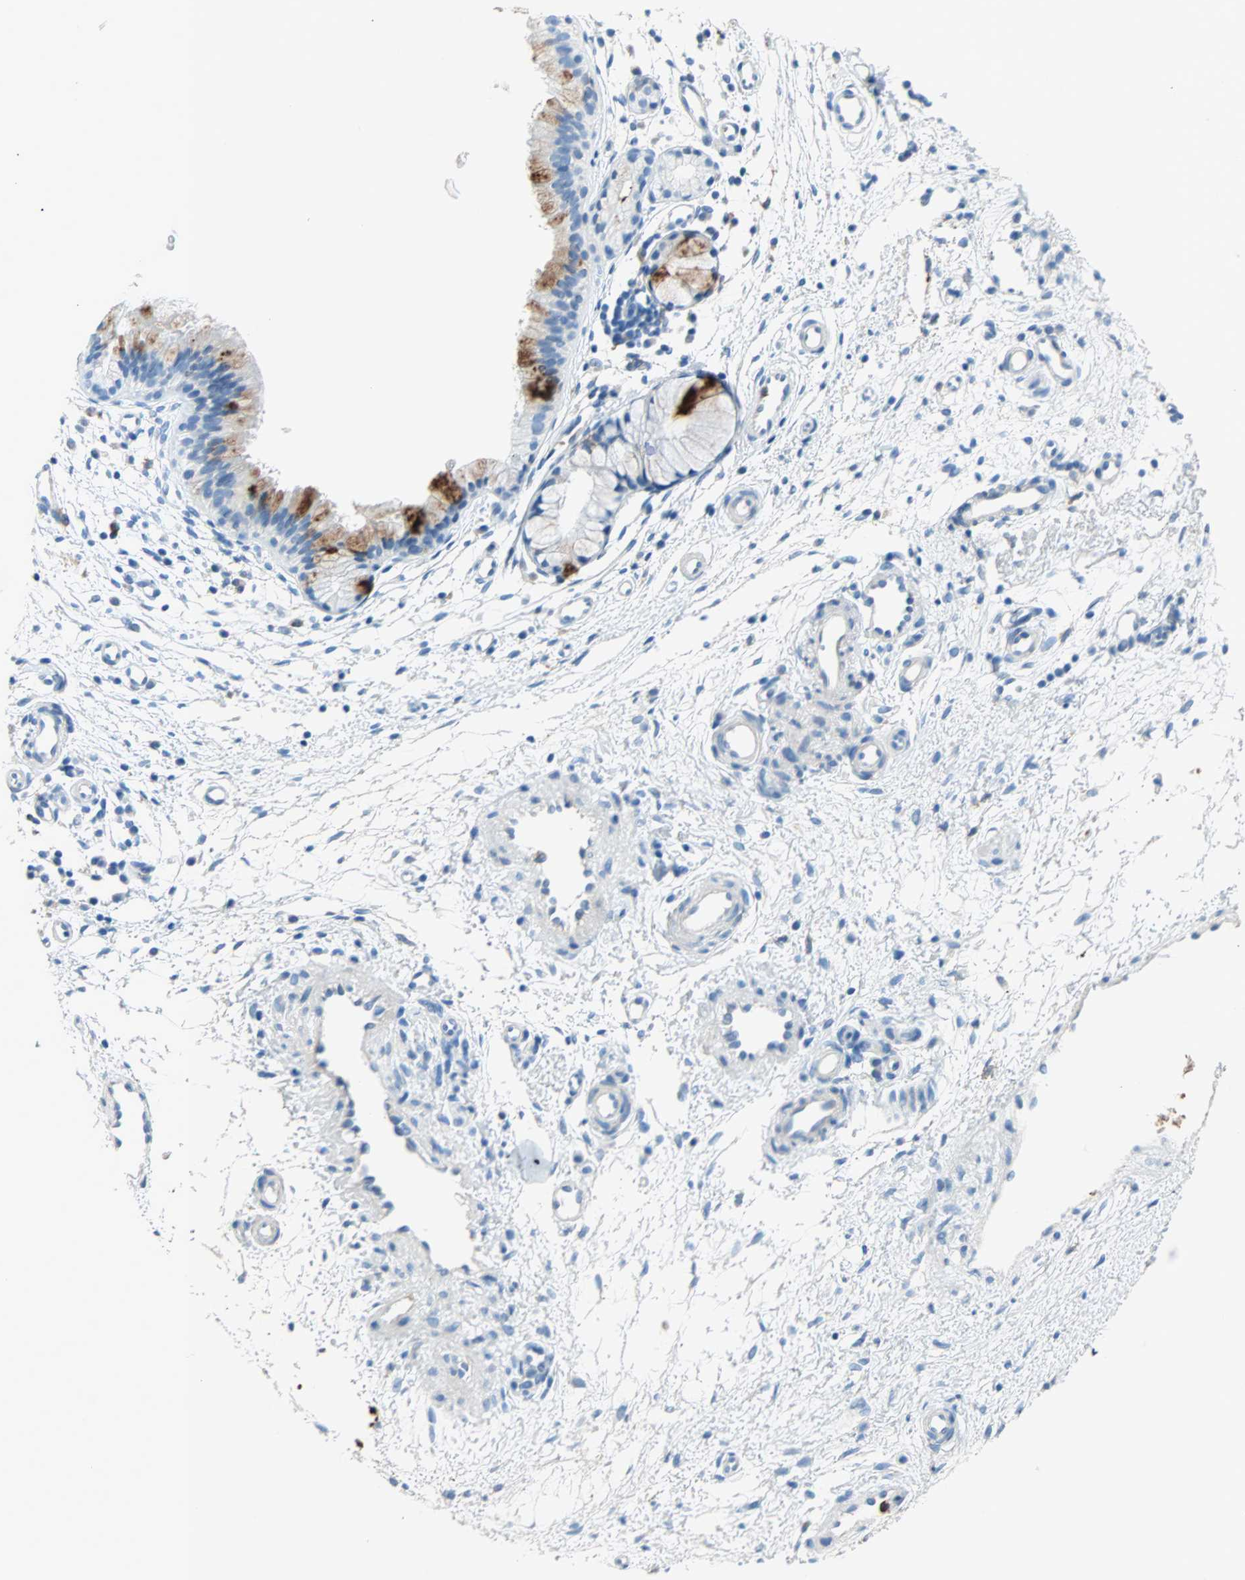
{"staining": {"intensity": "moderate", "quantity": "<25%", "location": "cytoplasmic/membranous"}, "tissue": "nasopharynx", "cell_type": "Respiratory epithelial cells", "image_type": "normal", "snomed": [{"axis": "morphology", "description": "Normal tissue, NOS"}, {"axis": "topography", "description": "Nasopharynx"}], "caption": "This image displays IHC staining of normal human nasopharynx, with low moderate cytoplasmic/membranous expression in approximately <25% of respiratory epithelial cells.", "gene": "CLEC4A", "patient": {"sex": "male", "age": 21}}